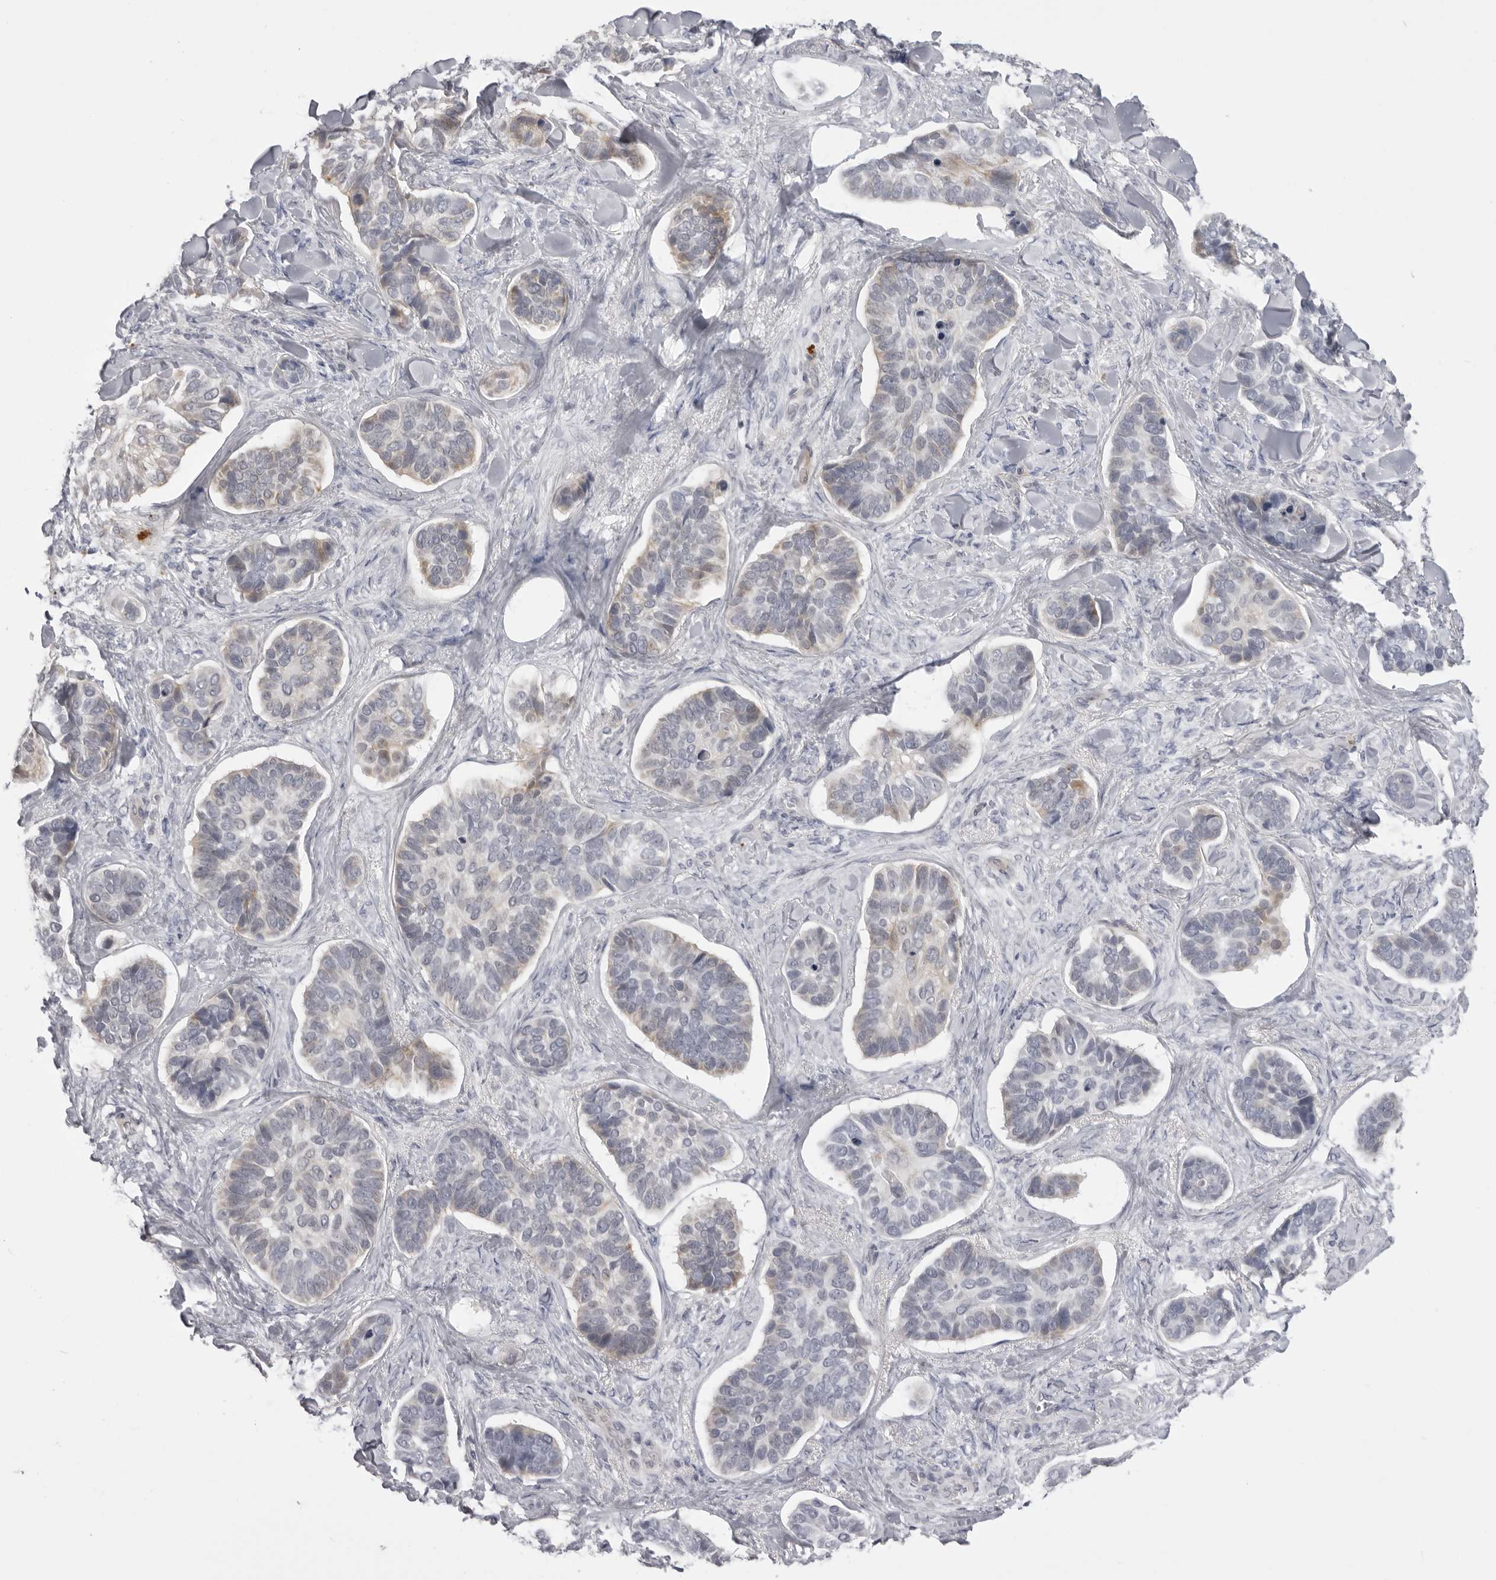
{"staining": {"intensity": "negative", "quantity": "none", "location": "none"}, "tissue": "skin cancer", "cell_type": "Tumor cells", "image_type": "cancer", "snomed": [{"axis": "morphology", "description": "Basal cell carcinoma"}, {"axis": "topography", "description": "Skin"}], "caption": "Immunohistochemistry (IHC) micrograph of human skin cancer (basal cell carcinoma) stained for a protein (brown), which exhibits no staining in tumor cells.", "gene": "SUGCT", "patient": {"sex": "male", "age": 62}}